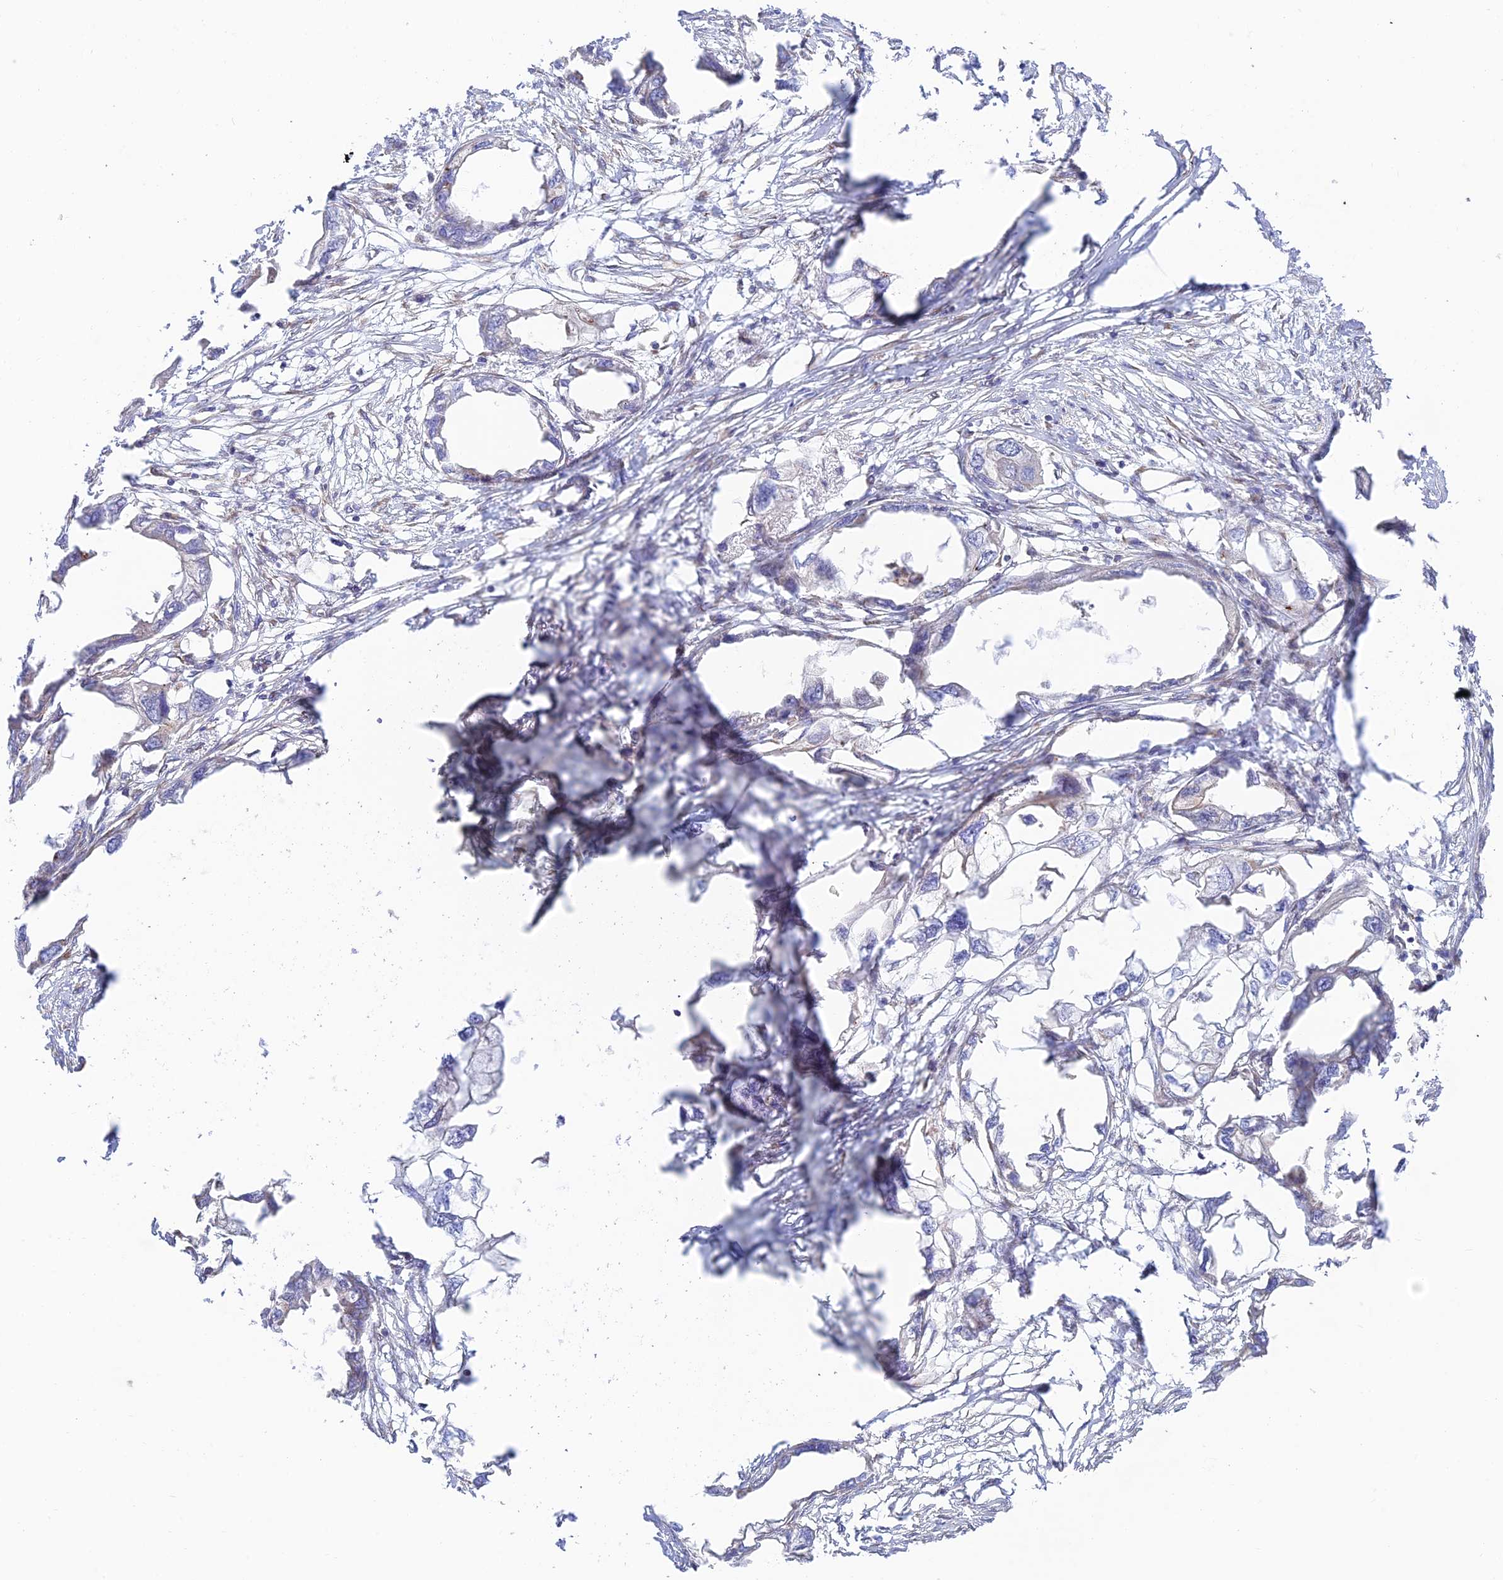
{"staining": {"intensity": "negative", "quantity": "none", "location": "none"}, "tissue": "endometrial cancer", "cell_type": "Tumor cells", "image_type": "cancer", "snomed": [{"axis": "morphology", "description": "Adenocarcinoma, NOS"}, {"axis": "morphology", "description": "Adenocarcinoma, metastatic, NOS"}, {"axis": "topography", "description": "Adipose tissue"}, {"axis": "topography", "description": "Endometrium"}], "caption": "High magnification brightfield microscopy of adenocarcinoma (endometrial) stained with DAB (brown) and counterstained with hematoxylin (blue): tumor cells show no significant expression. The staining was performed using DAB (3,3'-diaminobenzidine) to visualize the protein expression in brown, while the nuclei were stained in blue with hematoxylin (Magnification: 20x).", "gene": "KCNAB1", "patient": {"sex": "female", "age": 67}}